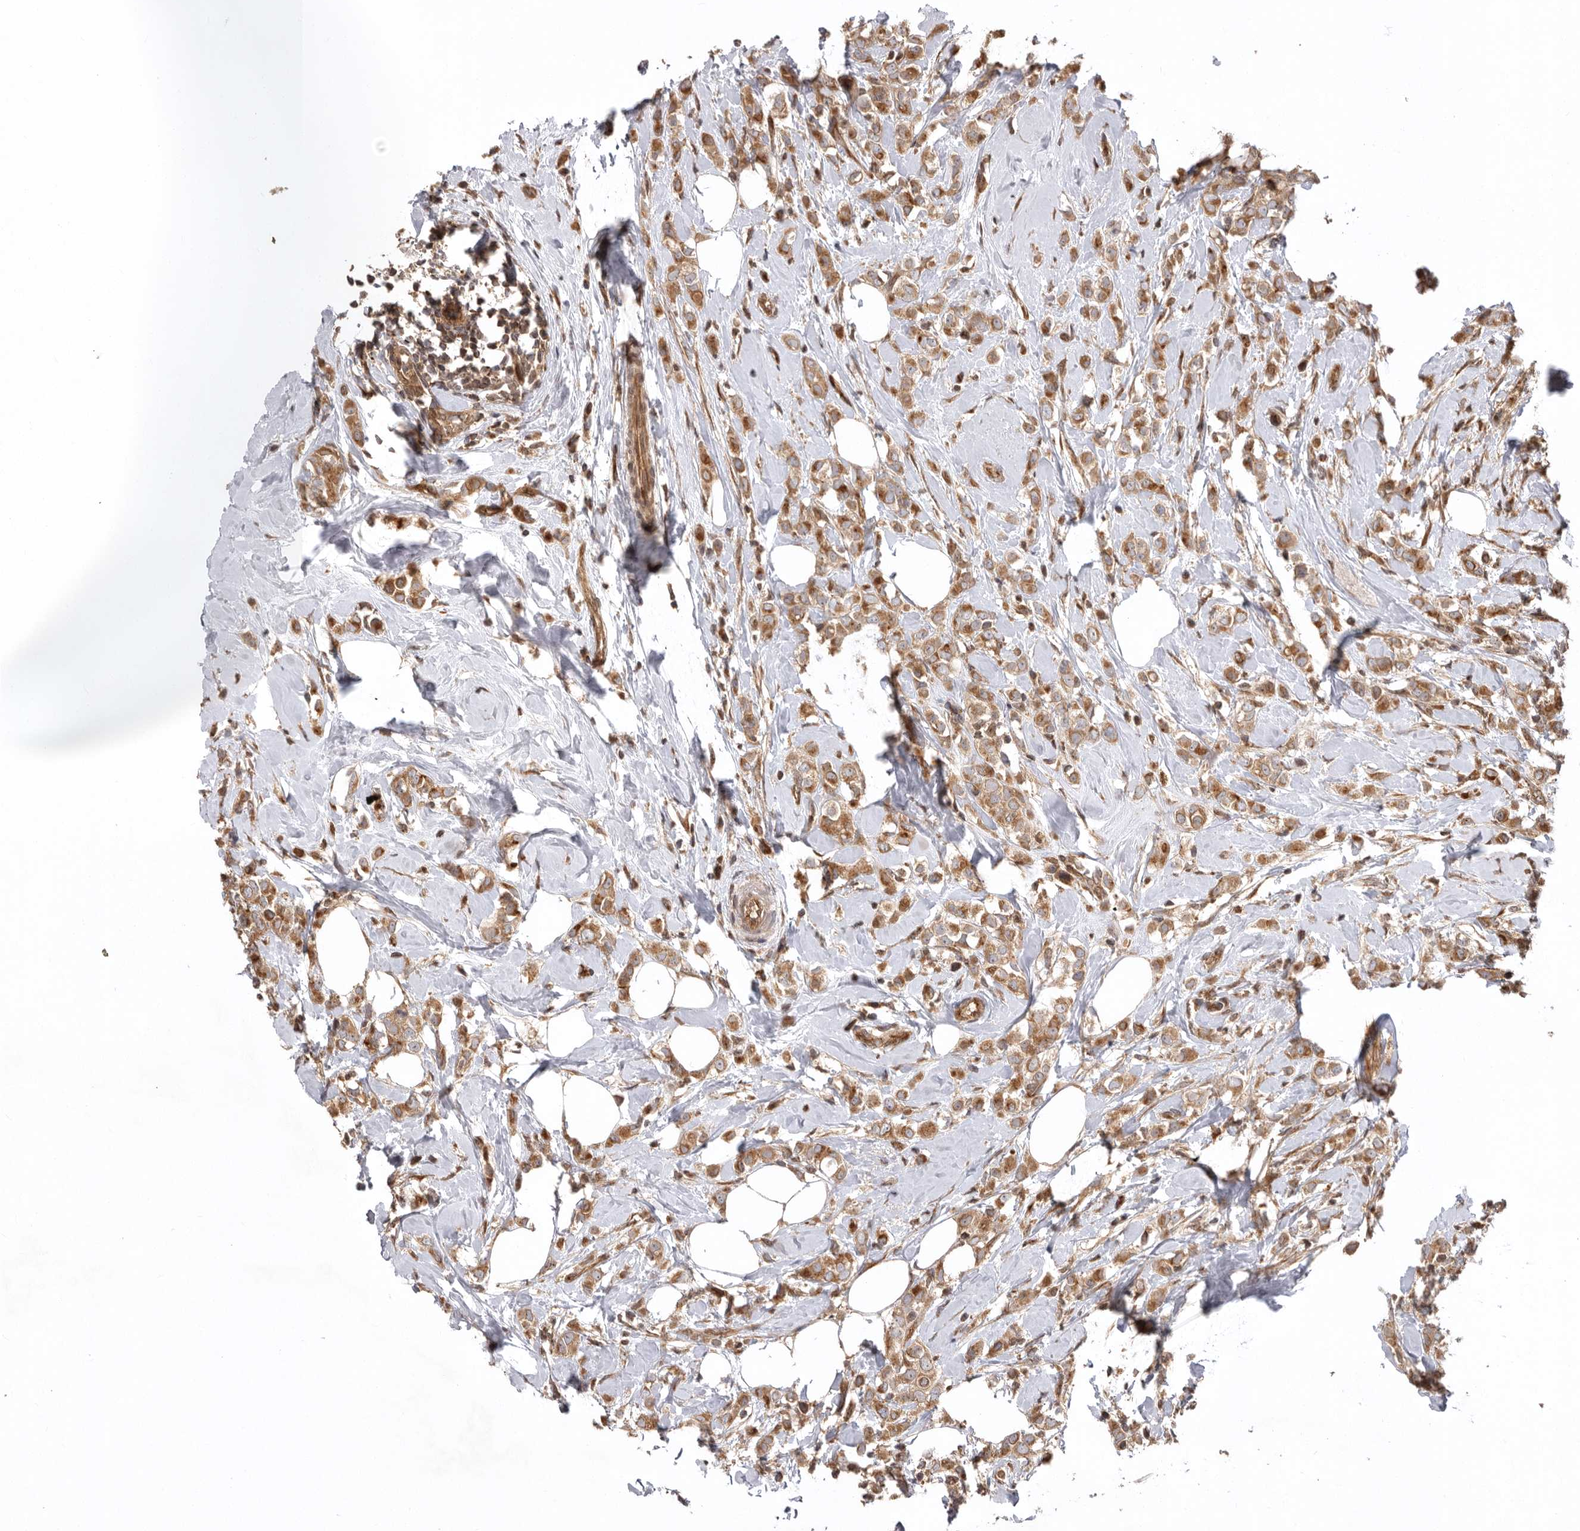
{"staining": {"intensity": "moderate", "quantity": ">75%", "location": "cytoplasmic/membranous"}, "tissue": "breast cancer", "cell_type": "Tumor cells", "image_type": "cancer", "snomed": [{"axis": "morphology", "description": "Lobular carcinoma"}, {"axis": "topography", "description": "Breast"}], "caption": "IHC image of neoplastic tissue: lobular carcinoma (breast) stained using immunohistochemistry (IHC) shows medium levels of moderate protein expression localized specifically in the cytoplasmic/membranous of tumor cells, appearing as a cytoplasmic/membranous brown color.", "gene": "DHDDS", "patient": {"sex": "female", "age": 47}}